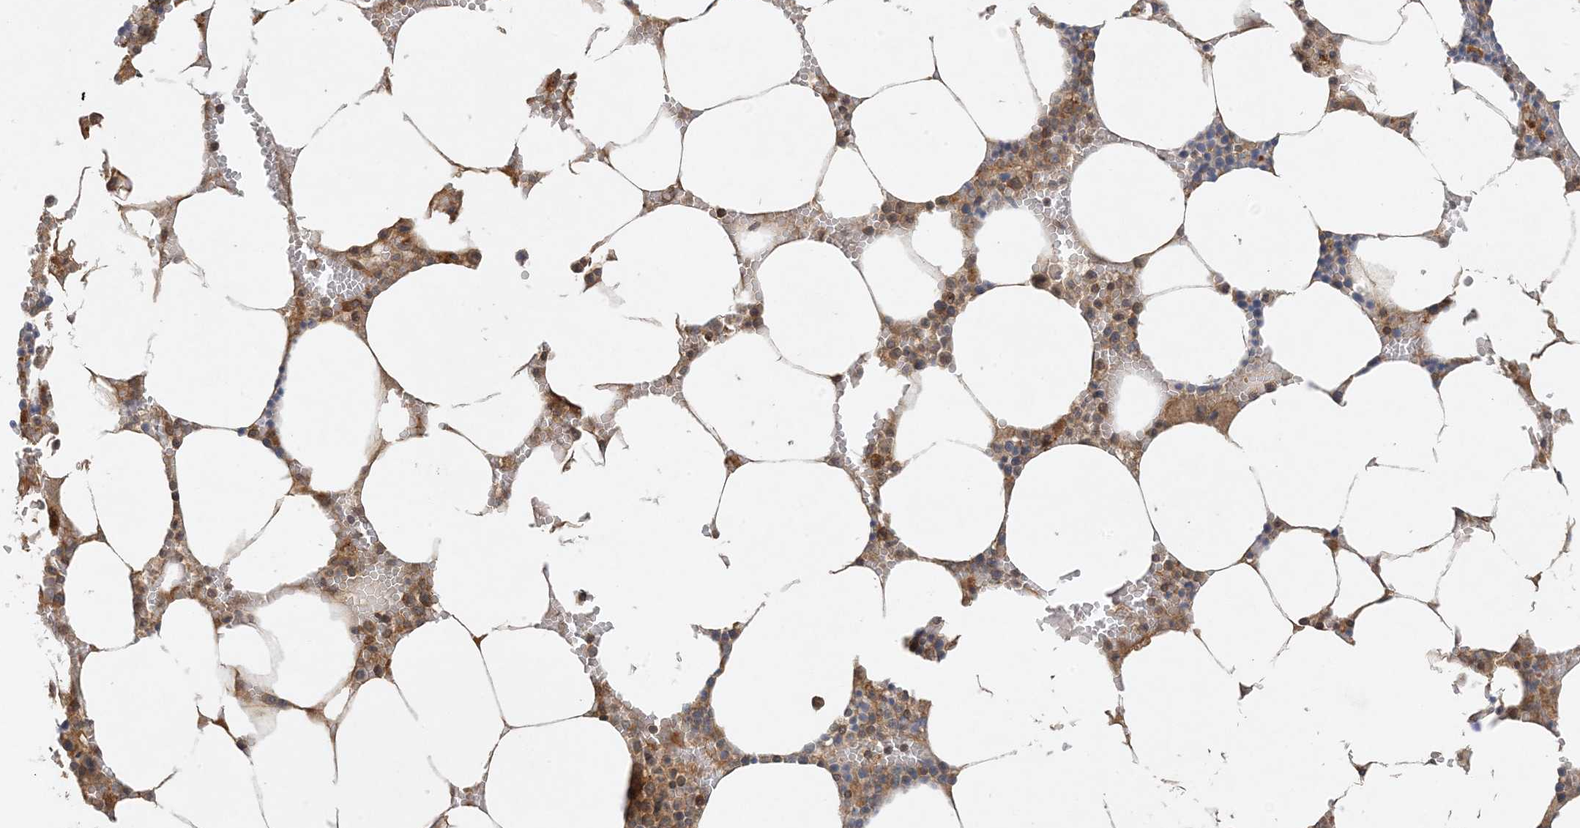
{"staining": {"intensity": "moderate", "quantity": "<25%", "location": "cytoplasmic/membranous"}, "tissue": "bone marrow", "cell_type": "Hematopoietic cells", "image_type": "normal", "snomed": [{"axis": "morphology", "description": "Normal tissue, NOS"}, {"axis": "topography", "description": "Bone marrow"}], "caption": "Immunohistochemistry (IHC) micrograph of normal bone marrow: human bone marrow stained using immunohistochemistry displays low levels of moderate protein expression localized specifically in the cytoplasmic/membranous of hematopoietic cells, appearing as a cytoplasmic/membranous brown color.", "gene": "ZCCHC4", "patient": {"sex": "male", "age": 70}}